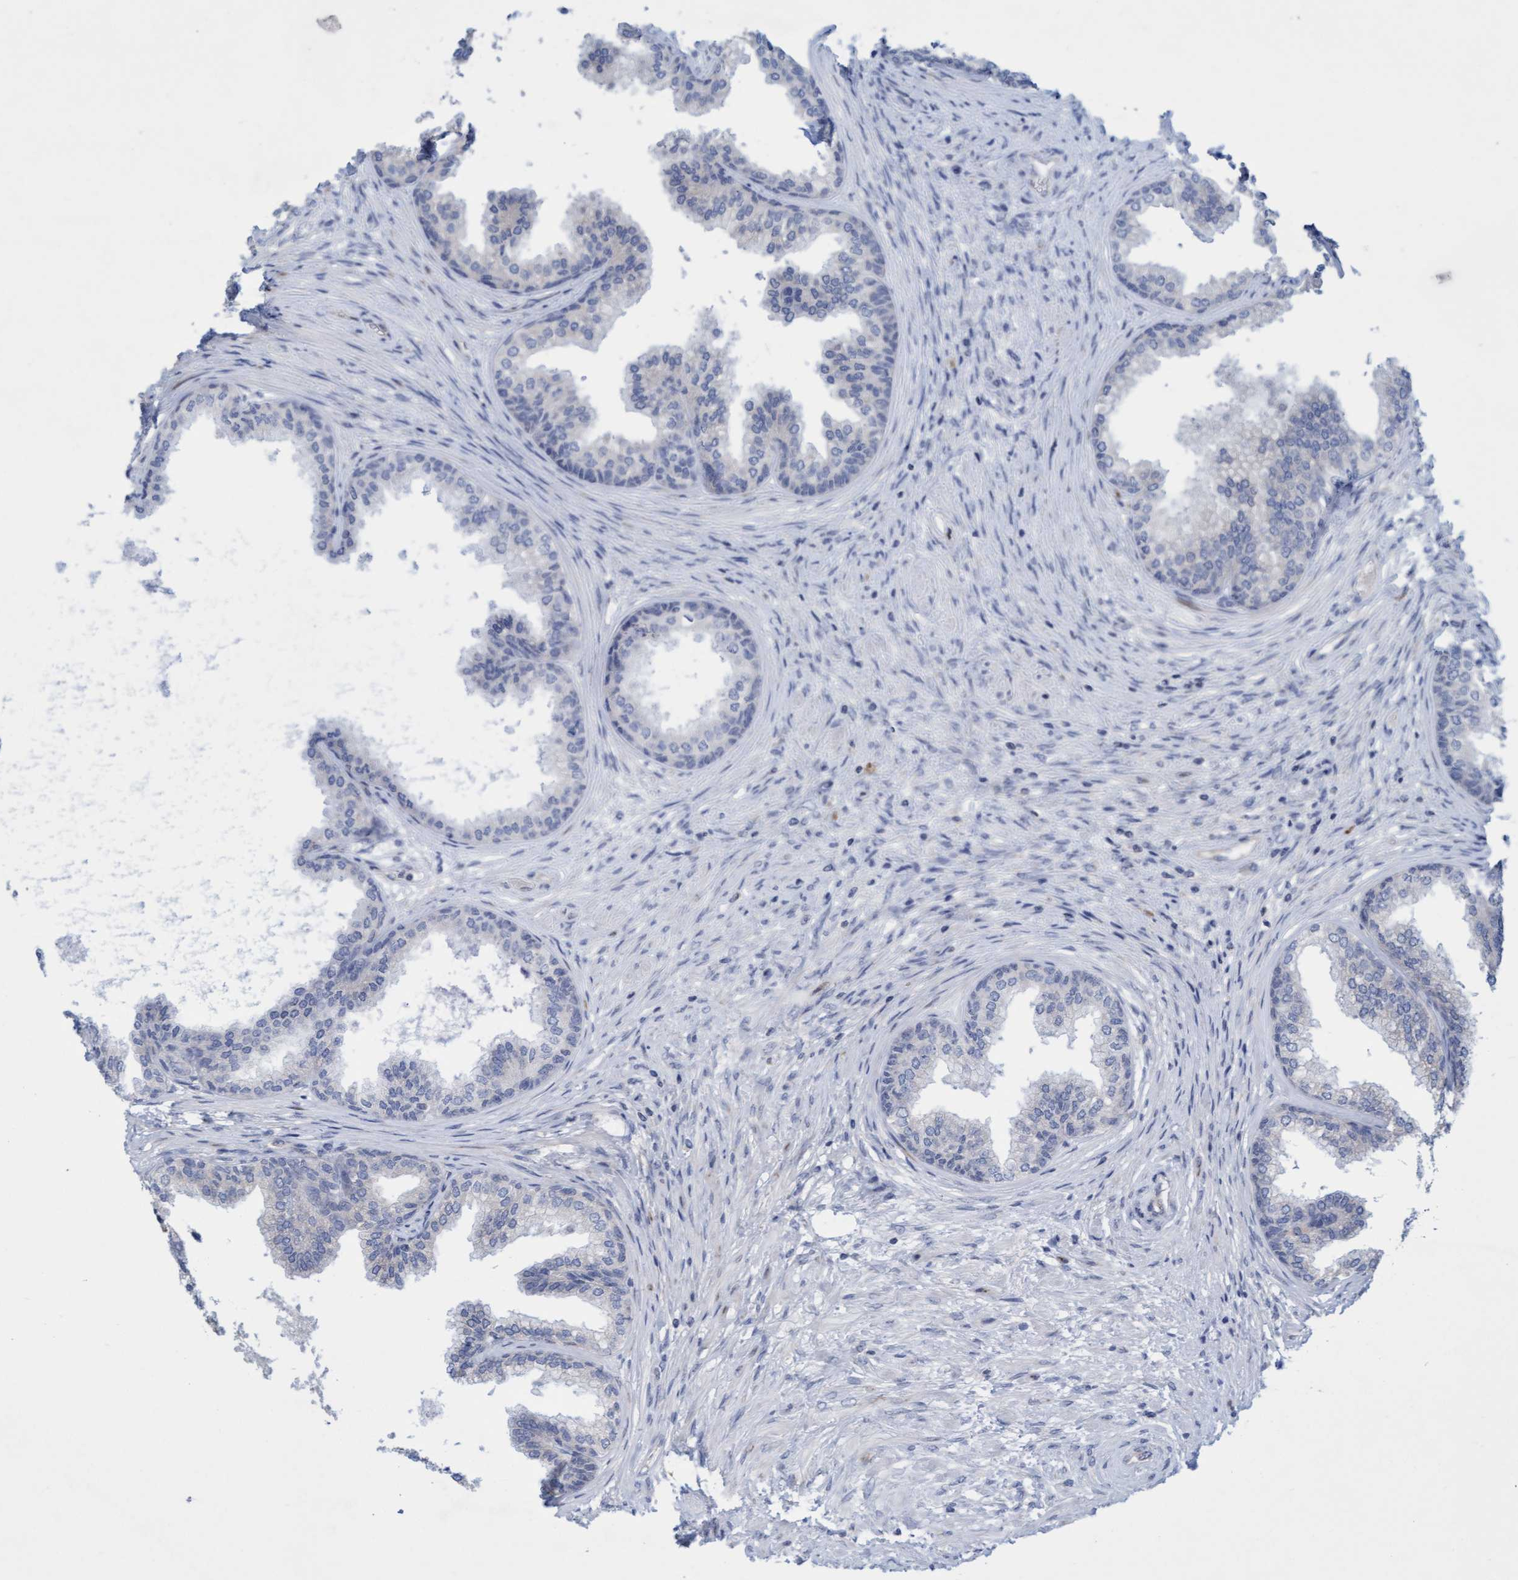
{"staining": {"intensity": "negative", "quantity": "none", "location": "none"}, "tissue": "prostate", "cell_type": "Glandular cells", "image_type": "normal", "snomed": [{"axis": "morphology", "description": "Normal tissue, NOS"}, {"axis": "topography", "description": "Prostate"}], "caption": "This is an immunohistochemistry image of benign prostate. There is no positivity in glandular cells.", "gene": "SLC28A3", "patient": {"sex": "male", "age": 76}}